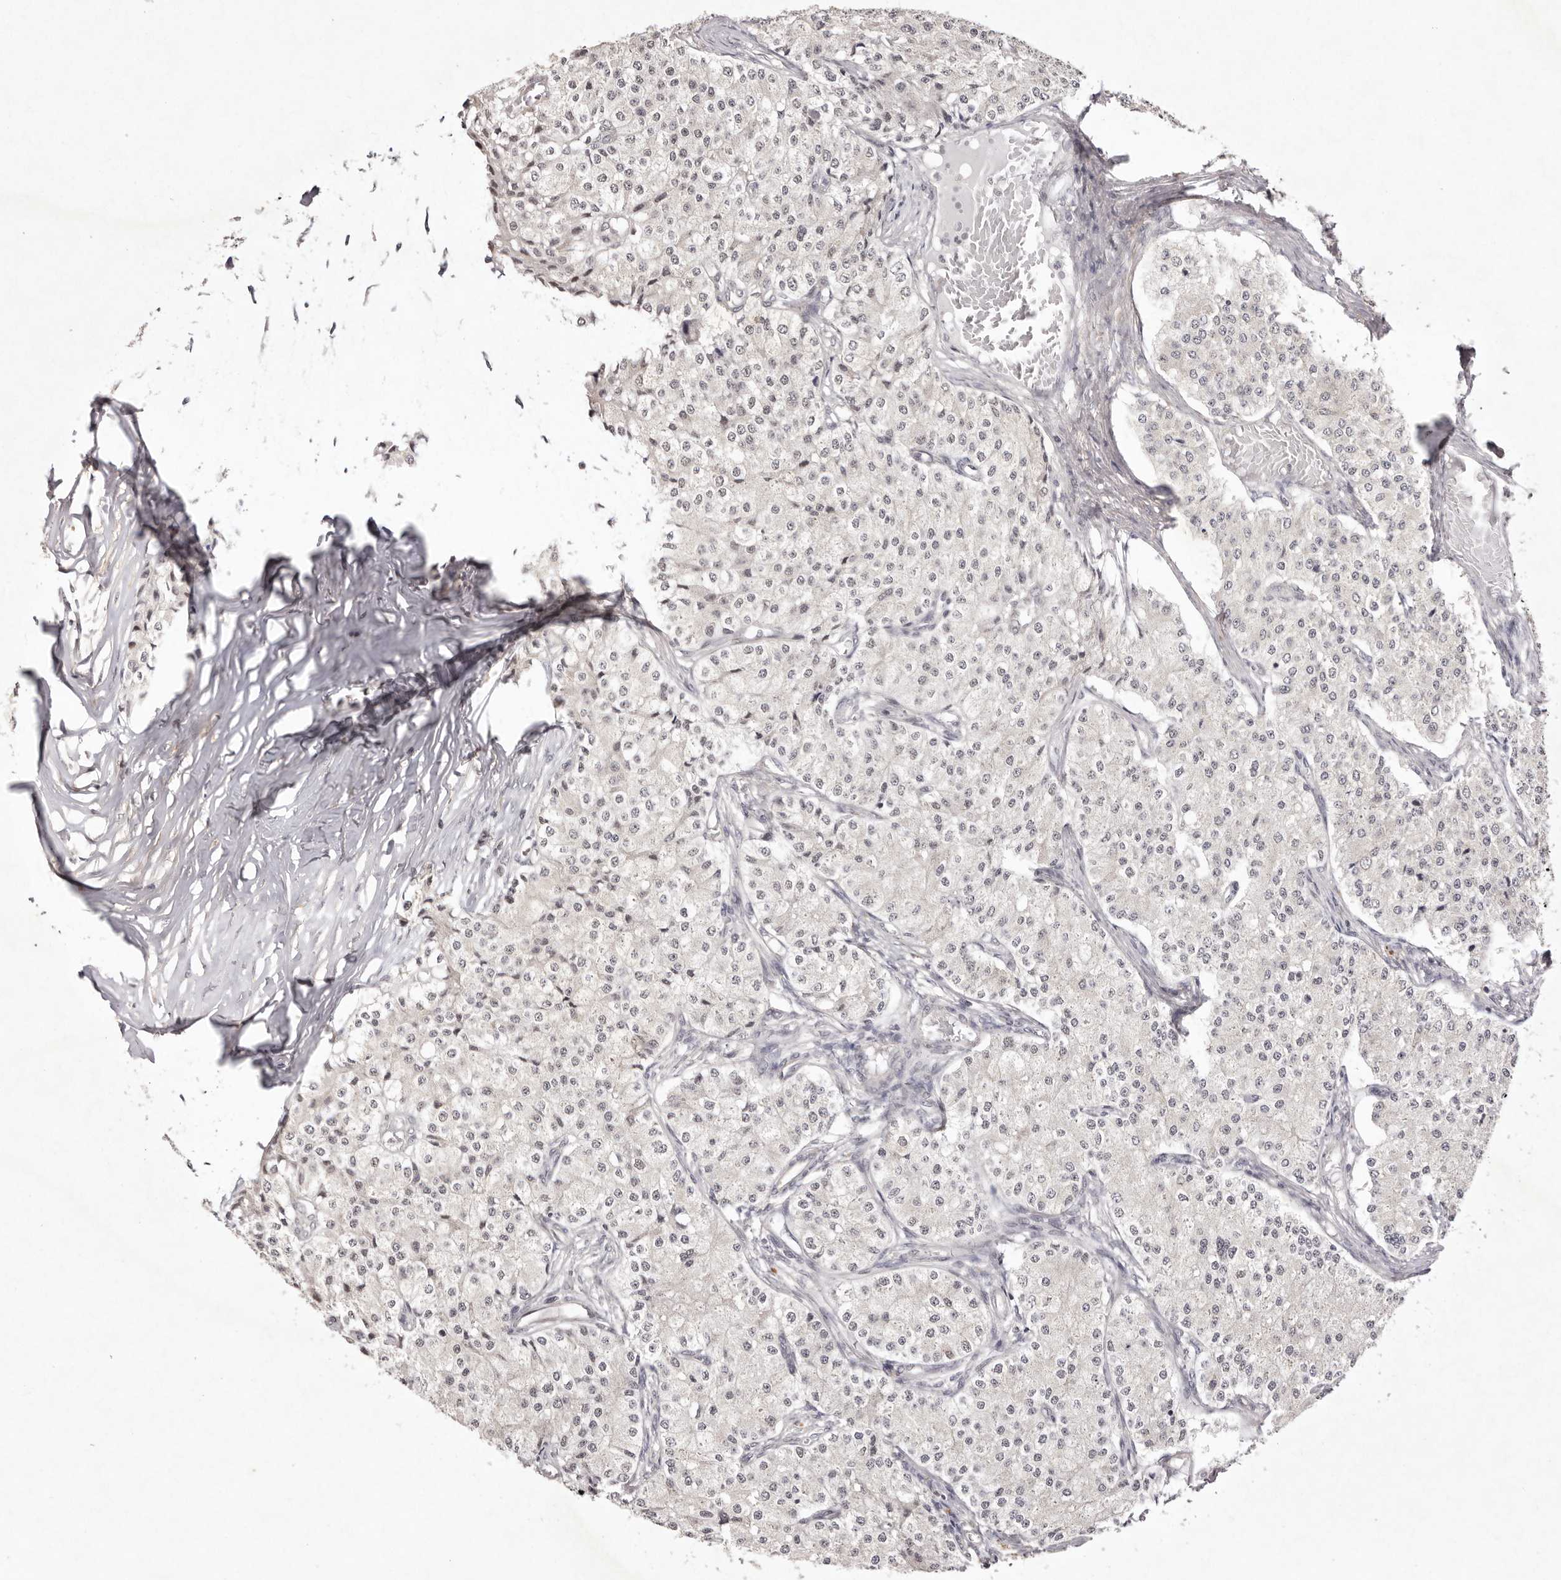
{"staining": {"intensity": "weak", "quantity": "25%-75%", "location": "nuclear"}, "tissue": "carcinoid", "cell_type": "Tumor cells", "image_type": "cancer", "snomed": [{"axis": "morphology", "description": "Carcinoid, malignant, NOS"}, {"axis": "topography", "description": "Colon"}], "caption": "Protein staining reveals weak nuclear positivity in about 25%-75% of tumor cells in carcinoid (malignant).", "gene": "BUD31", "patient": {"sex": "female", "age": 52}}